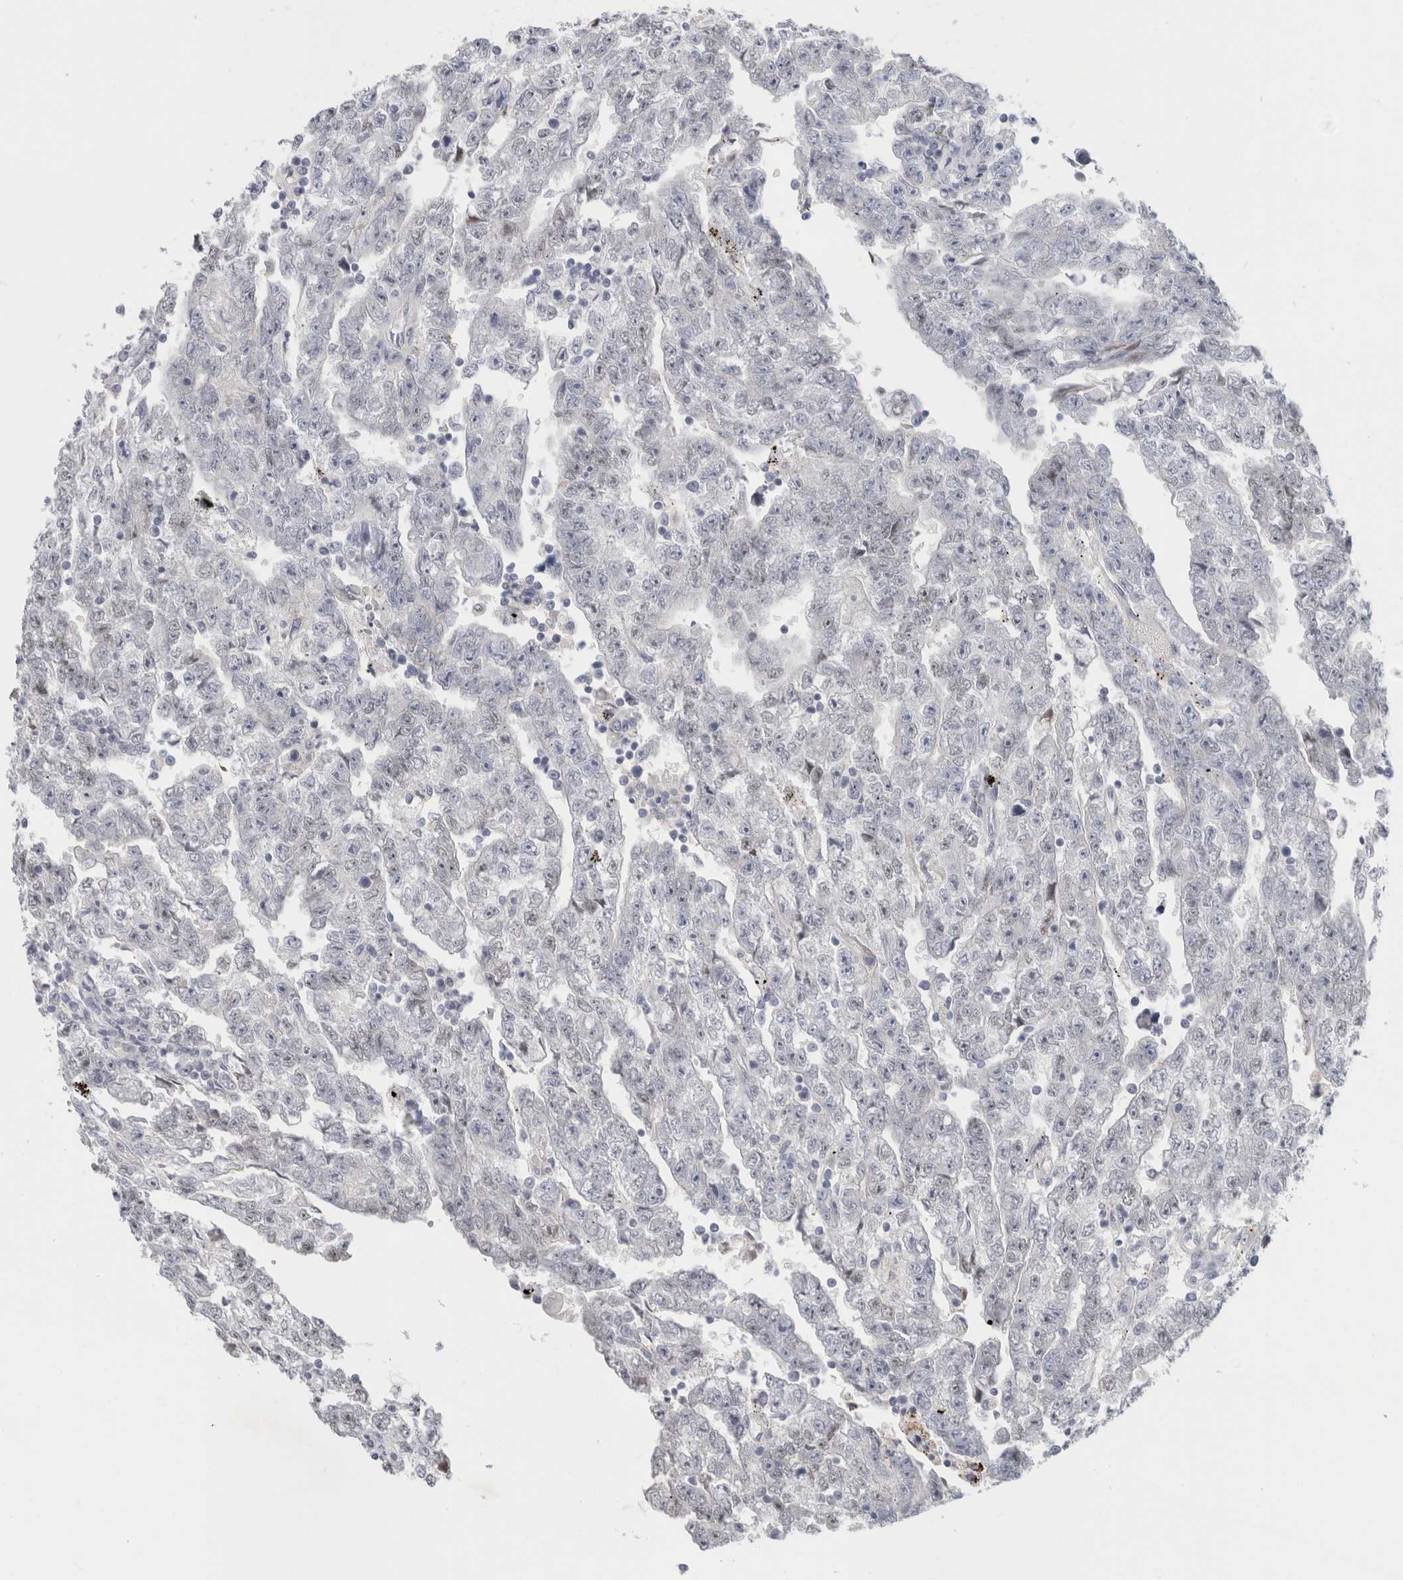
{"staining": {"intensity": "negative", "quantity": "none", "location": "none"}, "tissue": "testis cancer", "cell_type": "Tumor cells", "image_type": "cancer", "snomed": [{"axis": "morphology", "description": "Carcinoma, Embryonal, NOS"}, {"axis": "topography", "description": "Testis"}], "caption": "Embryonal carcinoma (testis) was stained to show a protein in brown. There is no significant positivity in tumor cells.", "gene": "NIPA1", "patient": {"sex": "male", "age": 25}}